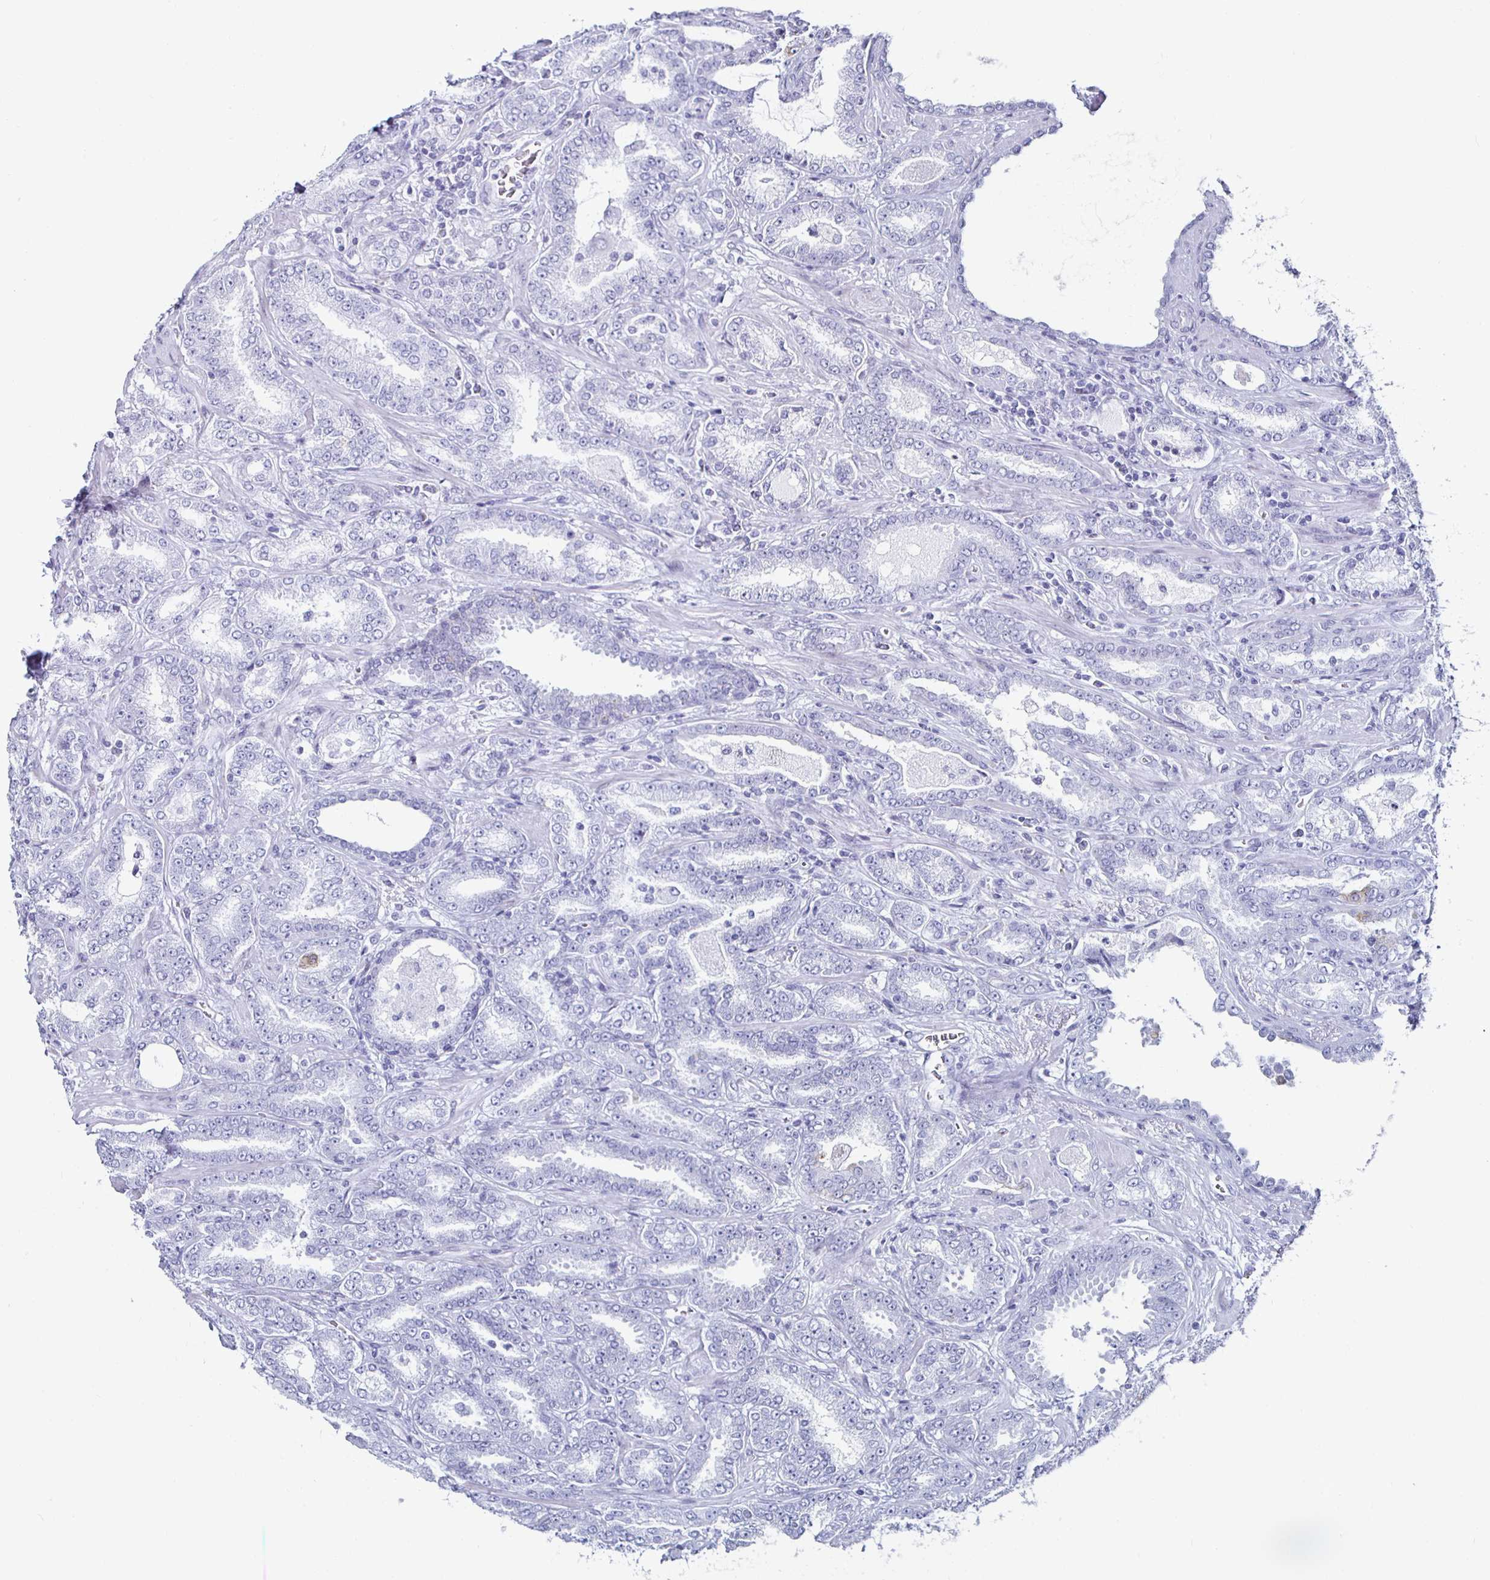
{"staining": {"intensity": "negative", "quantity": "none", "location": "none"}, "tissue": "prostate cancer", "cell_type": "Tumor cells", "image_type": "cancer", "snomed": [{"axis": "morphology", "description": "Adenocarcinoma, High grade"}, {"axis": "topography", "description": "Prostate"}], "caption": "Immunohistochemistry photomicrograph of neoplastic tissue: prostate adenocarcinoma (high-grade) stained with DAB reveals no significant protein positivity in tumor cells. Brightfield microscopy of immunohistochemistry stained with DAB (brown) and hematoxylin (blue), captured at high magnification.", "gene": "KRT4", "patient": {"sex": "male", "age": 72}}